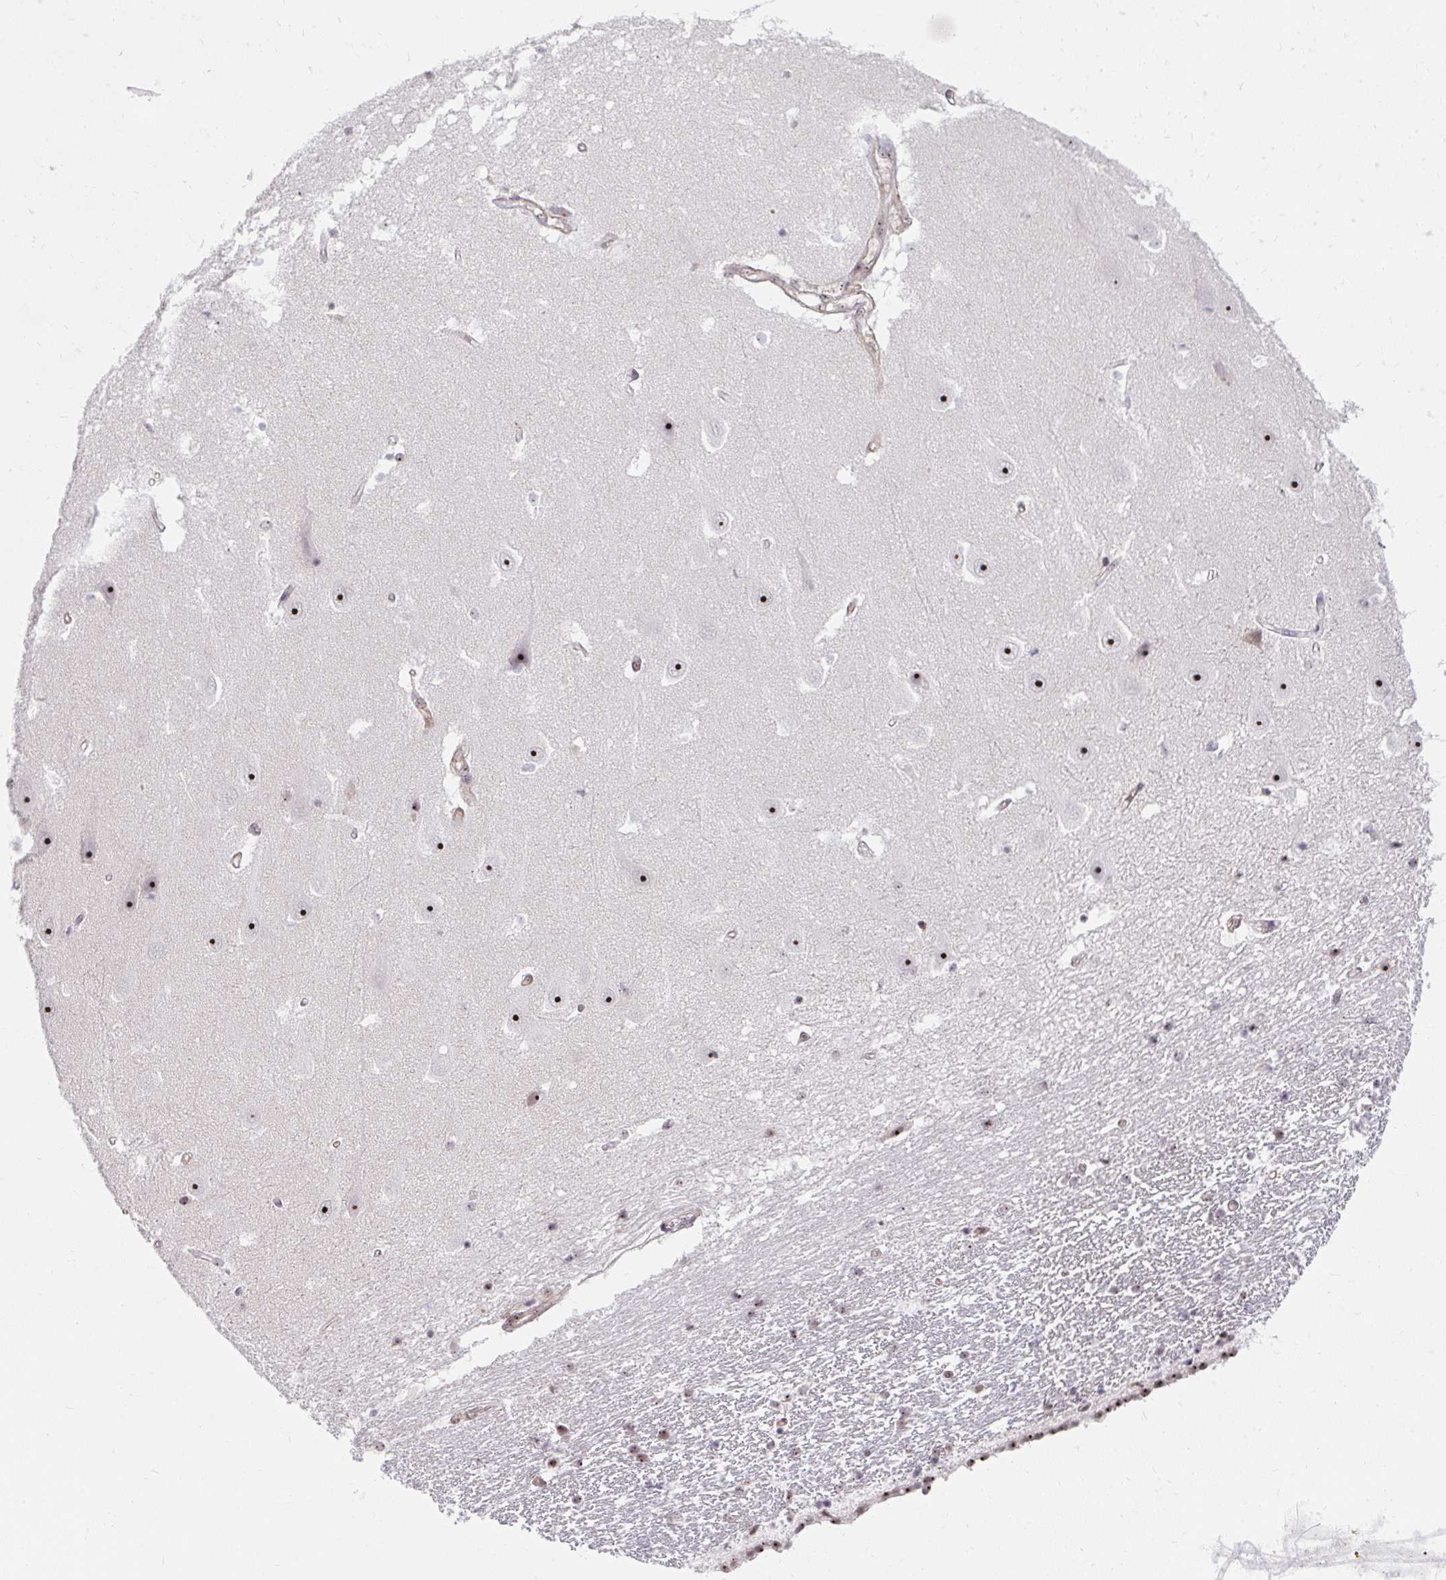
{"staining": {"intensity": "moderate", "quantity": "<25%", "location": "nuclear"}, "tissue": "hippocampus", "cell_type": "Glial cells", "image_type": "normal", "snomed": [{"axis": "morphology", "description": "Normal tissue, NOS"}, {"axis": "topography", "description": "Hippocampus"}], "caption": "Immunohistochemical staining of normal hippocampus shows <25% levels of moderate nuclear protein expression in approximately <25% of glial cells. The staining is performed using DAB (3,3'-diaminobenzidine) brown chromogen to label protein expression. The nuclei are counter-stained blue using hematoxylin.", "gene": "HIRA", "patient": {"sex": "male", "age": 63}}